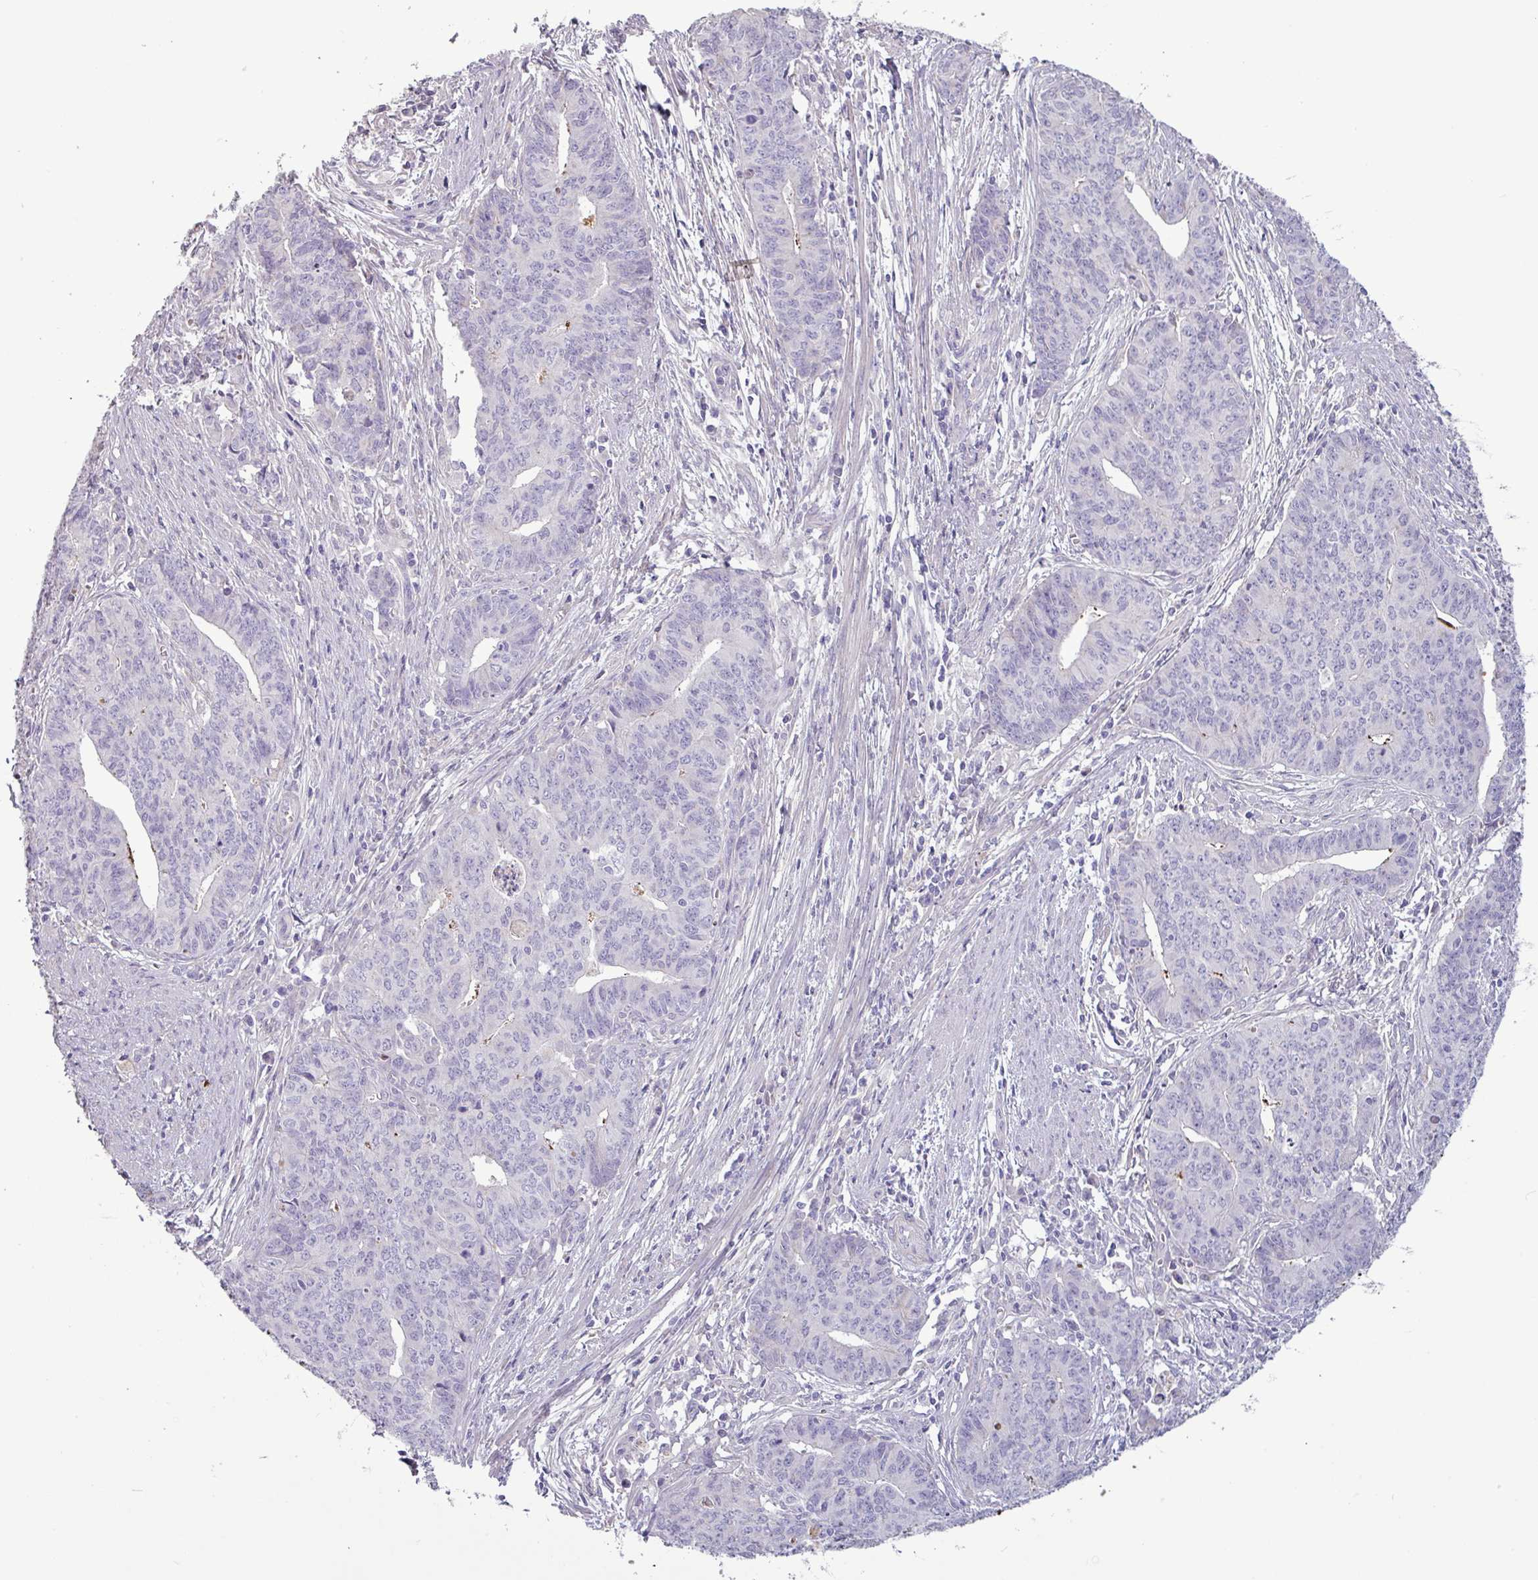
{"staining": {"intensity": "negative", "quantity": "none", "location": "none"}, "tissue": "endometrial cancer", "cell_type": "Tumor cells", "image_type": "cancer", "snomed": [{"axis": "morphology", "description": "Adenocarcinoma, NOS"}, {"axis": "topography", "description": "Endometrium"}], "caption": "This is a histopathology image of immunohistochemistry staining of endometrial adenocarcinoma, which shows no expression in tumor cells.", "gene": "C4B", "patient": {"sex": "female", "age": 59}}